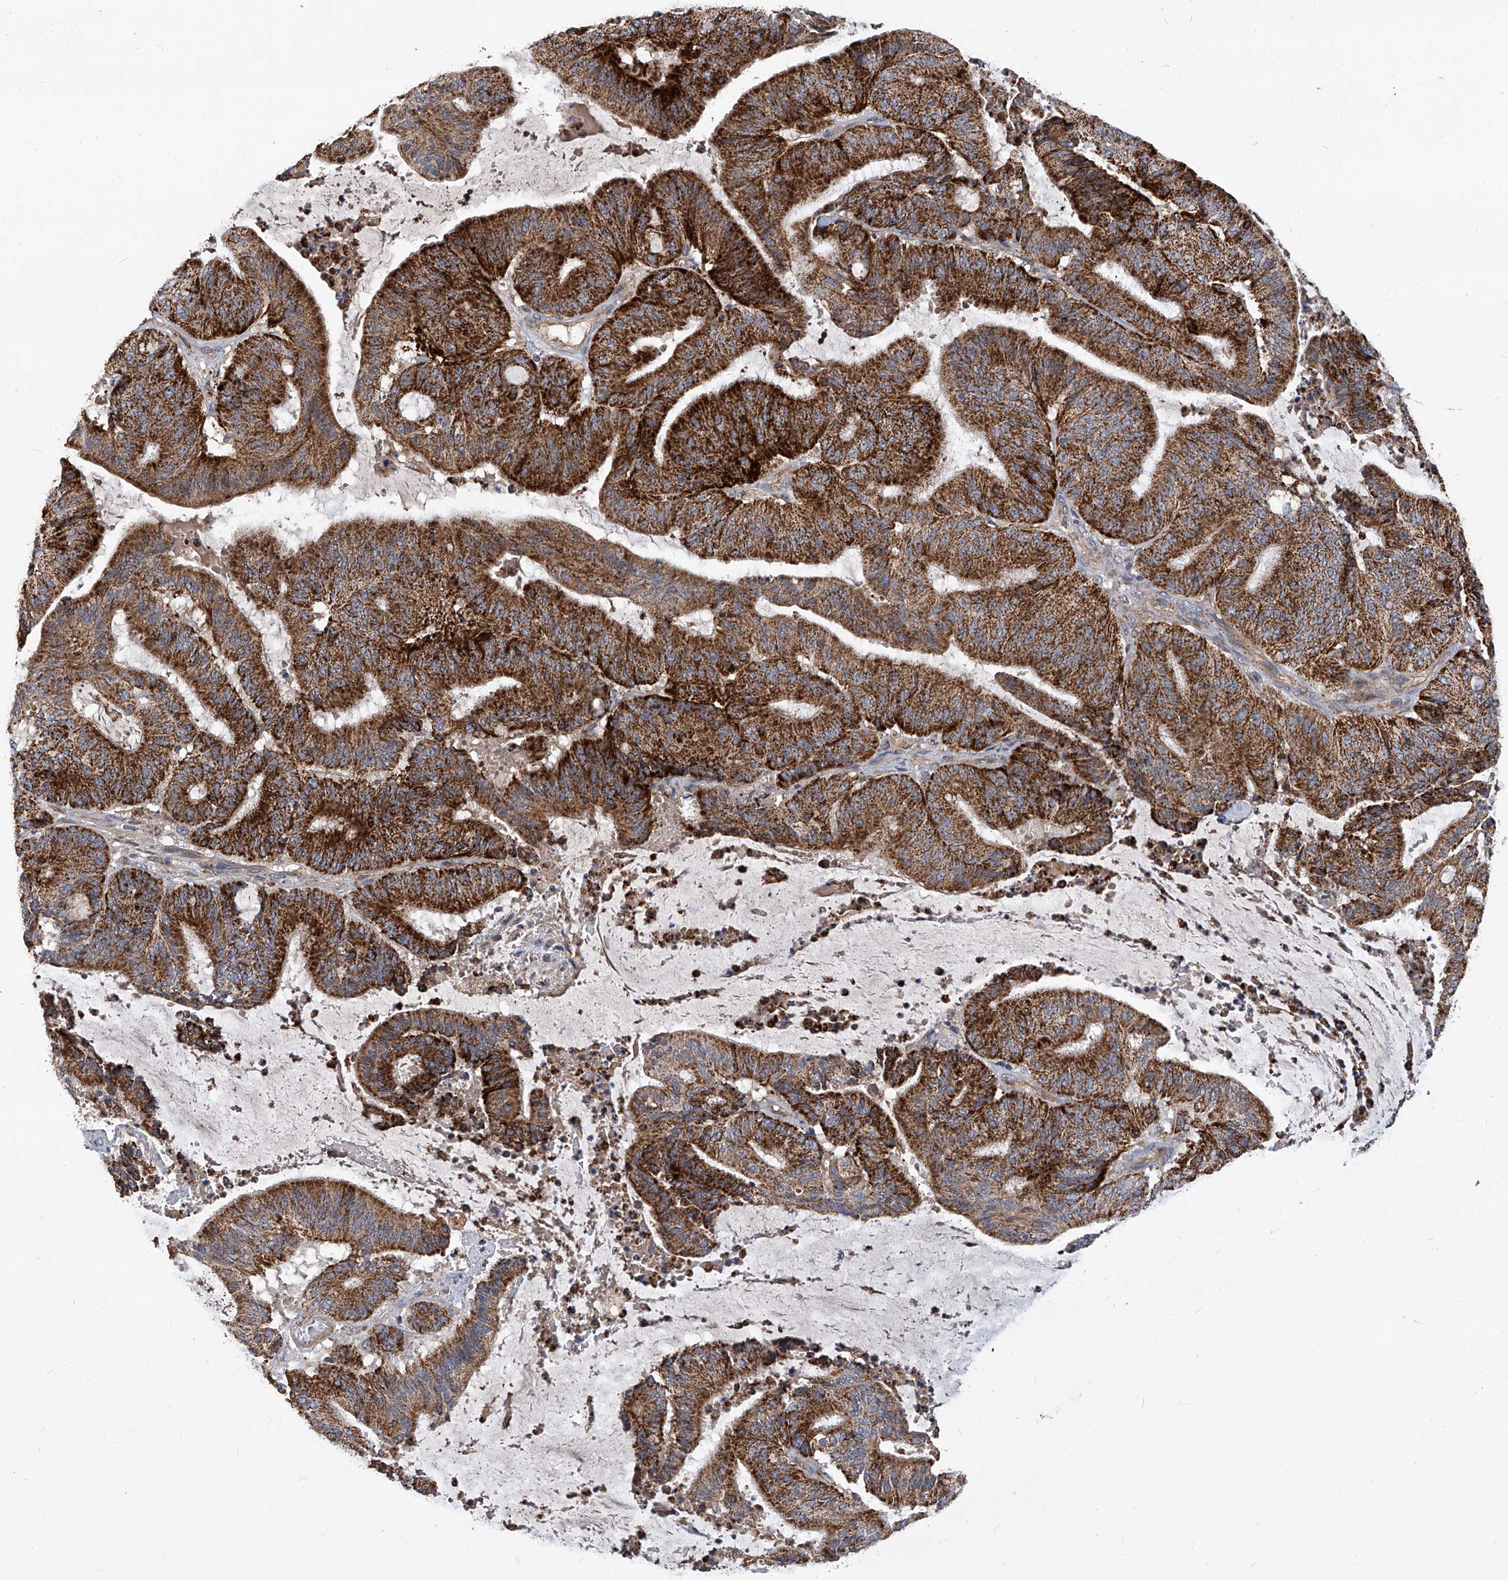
{"staining": {"intensity": "strong", "quantity": ">75%", "location": "cytoplasmic/membranous"}, "tissue": "liver cancer", "cell_type": "Tumor cells", "image_type": "cancer", "snomed": [{"axis": "morphology", "description": "Normal tissue, NOS"}, {"axis": "morphology", "description": "Cholangiocarcinoma"}, {"axis": "topography", "description": "Liver"}, {"axis": "topography", "description": "Peripheral nerve tissue"}], "caption": "The immunohistochemical stain highlights strong cytoplasmic/membranous staining in tumor cells of liver cancer tissue. The protein is stained brown, and the nuclei are stained in blue (DAB (3,3'-diaminobenzidine) IHC with brightfield microscopy, high magnification).", "gene": "TNFRSF13B", "patient": {"sex": "female", "age": 73}}